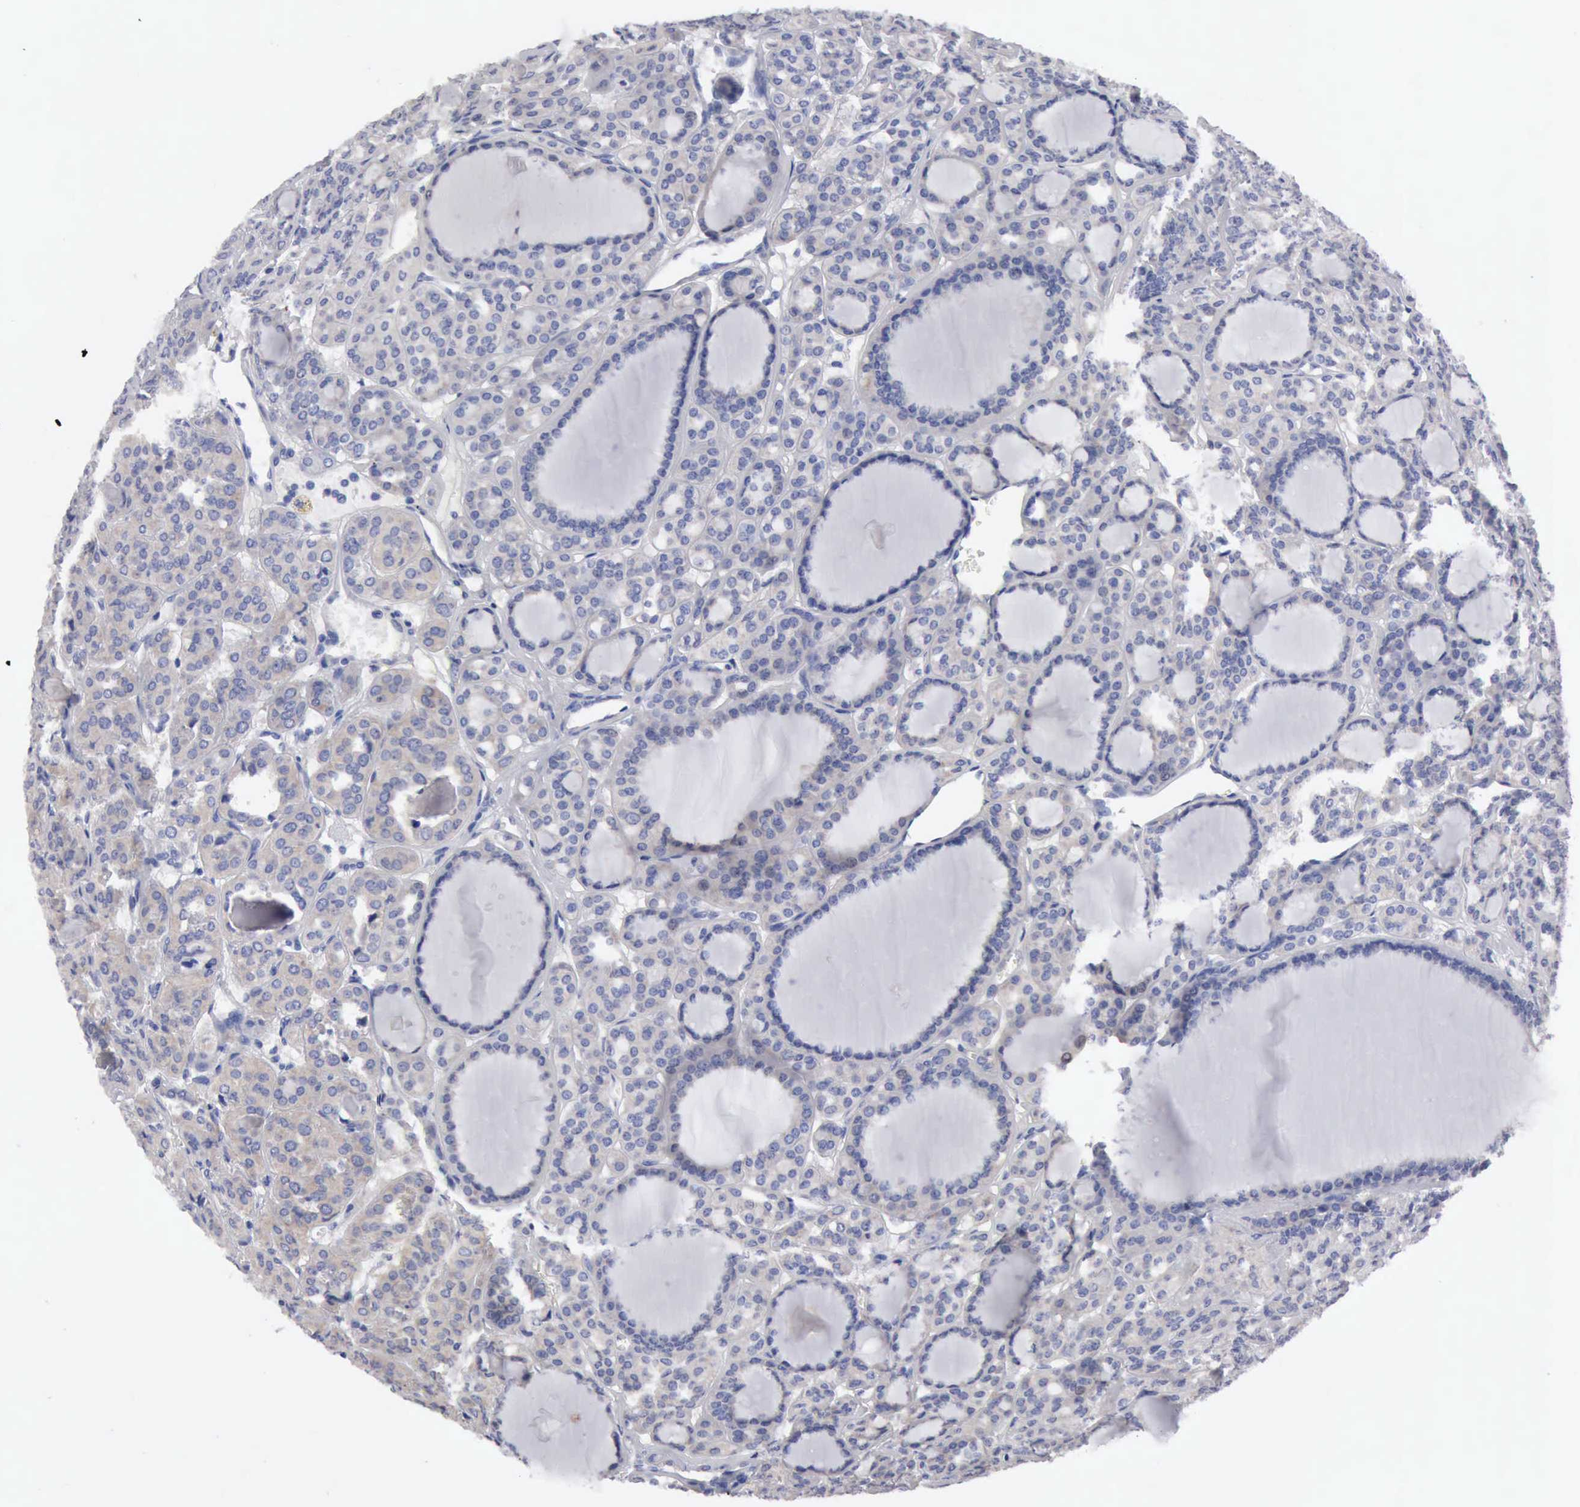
{"staining": {"intensity": "negative", "quantity": "none", "location": "none"}, "tissue": "thyroid cancer", "cell_type": "Tumor cells", "image_type": "cancer", "snomed": [{"axis": "morphology", "description": "Follicular adenoma carcinoma, NOS"}, {"axis": "topography", "description": "Thyroid gland"}], "caption": "There is no significant positivity in tumor cells of thyroid cancer (follicular adenoma carcinoma). (DAB IHC visualized using brightfield microscopy, high magnification).", "gene": "TXLNG", "patient": {"sex": "female", "age": 71}}